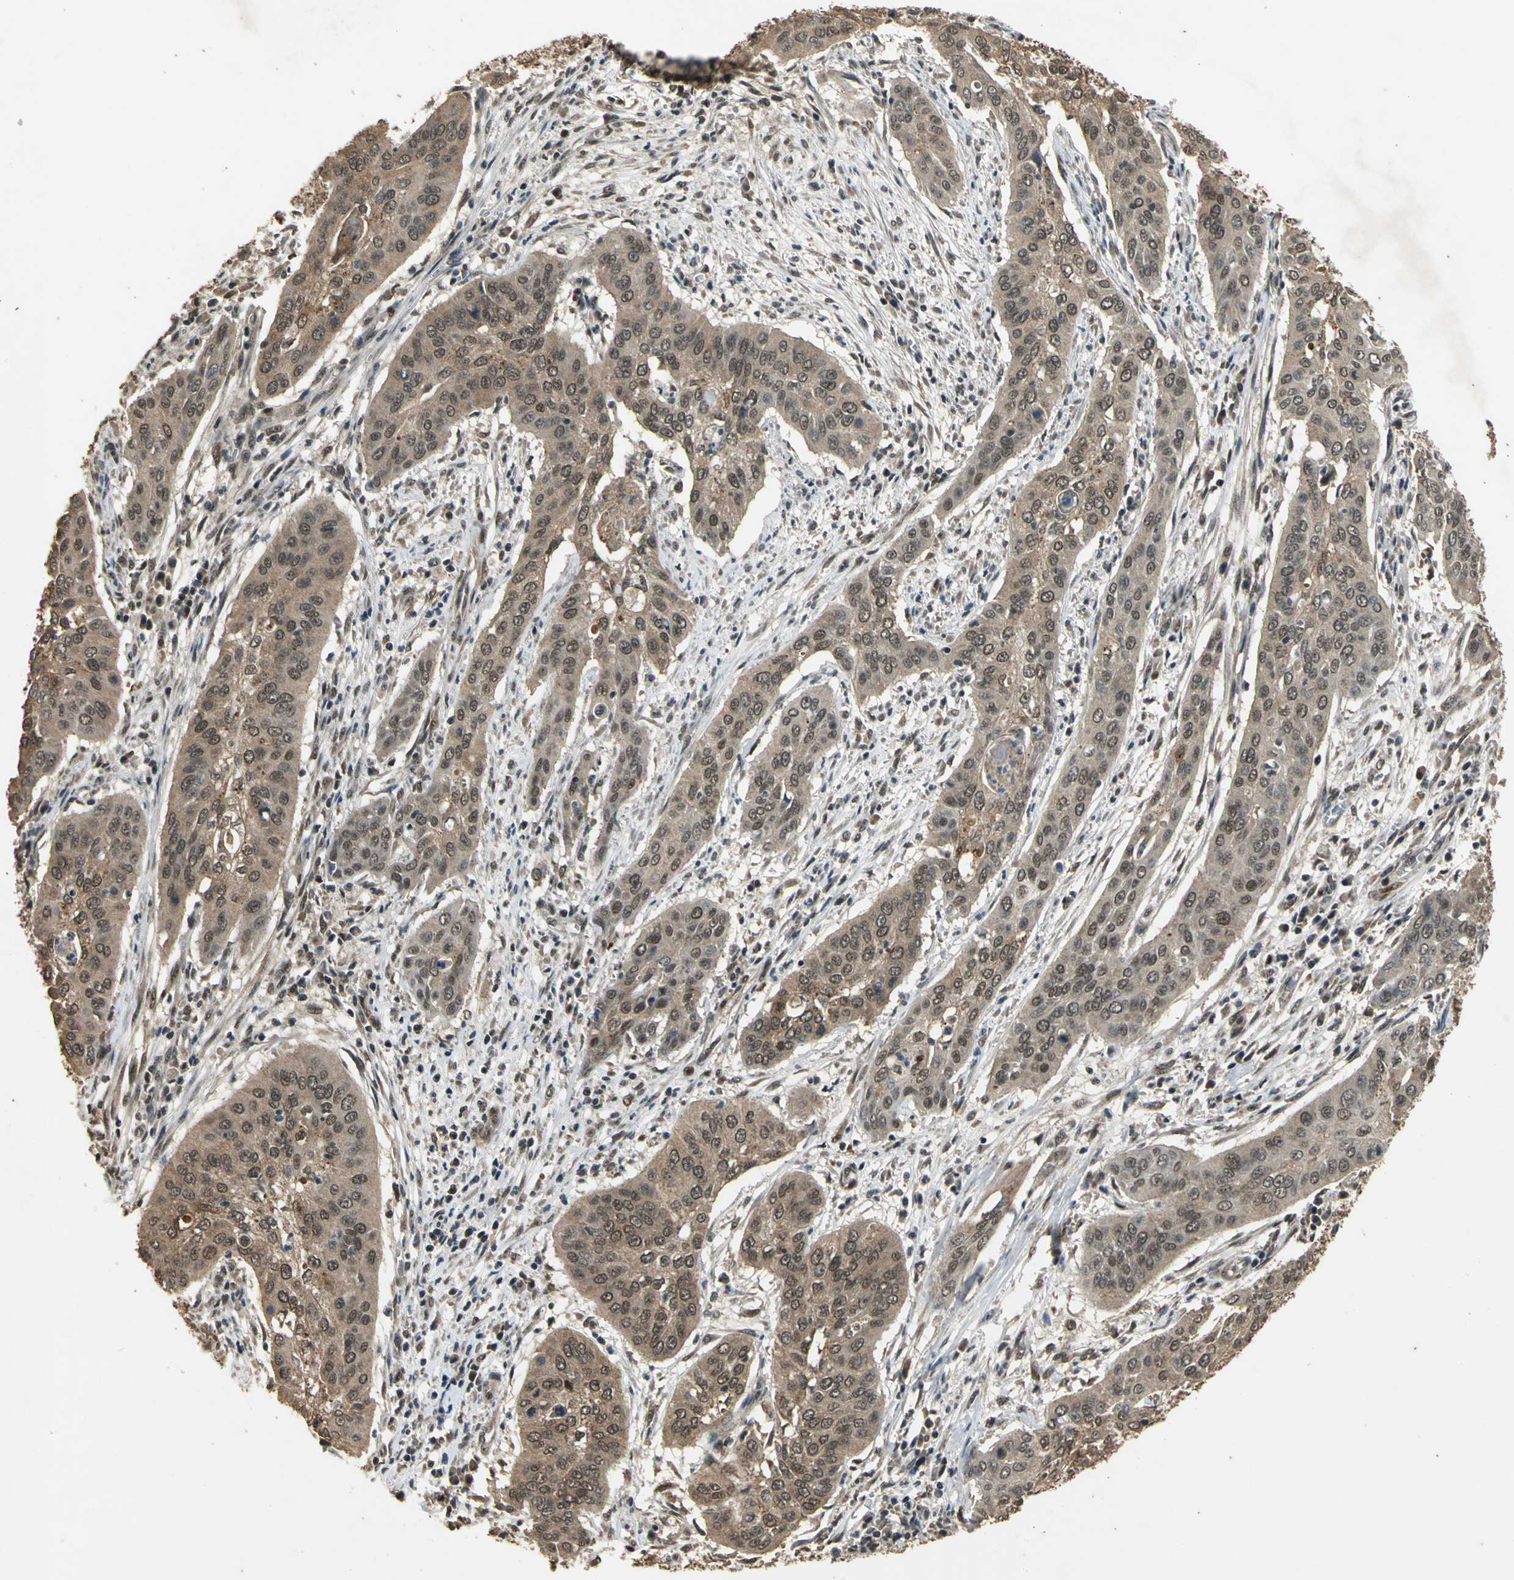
{"staining": {"intensity": "moderate", "quantity": "25%-75%", "location": "cytoplasmic/membranous"}, "tissue": "cervical cancer", "cell_type": "Tumor cells", "image_type": "cancer", "snomed": [{"axis": "morphology", "description": "Squamous cell carcinoma, NOS"}, {"axis": "topography", "description": "Cervix"}], "caption": "A histopathology image of human cervical cancer (squamous cell carcinoma) stained for a protein reveals moderate cytoplasmic/membranous brown staining in tumor cells. Using DAB (brown) and hematoxylin (blue) stains, captured at high magnification using brightfield microscopy.", "gene": "NOTCH3", "patient": {"sex": "female", "age": 39}}